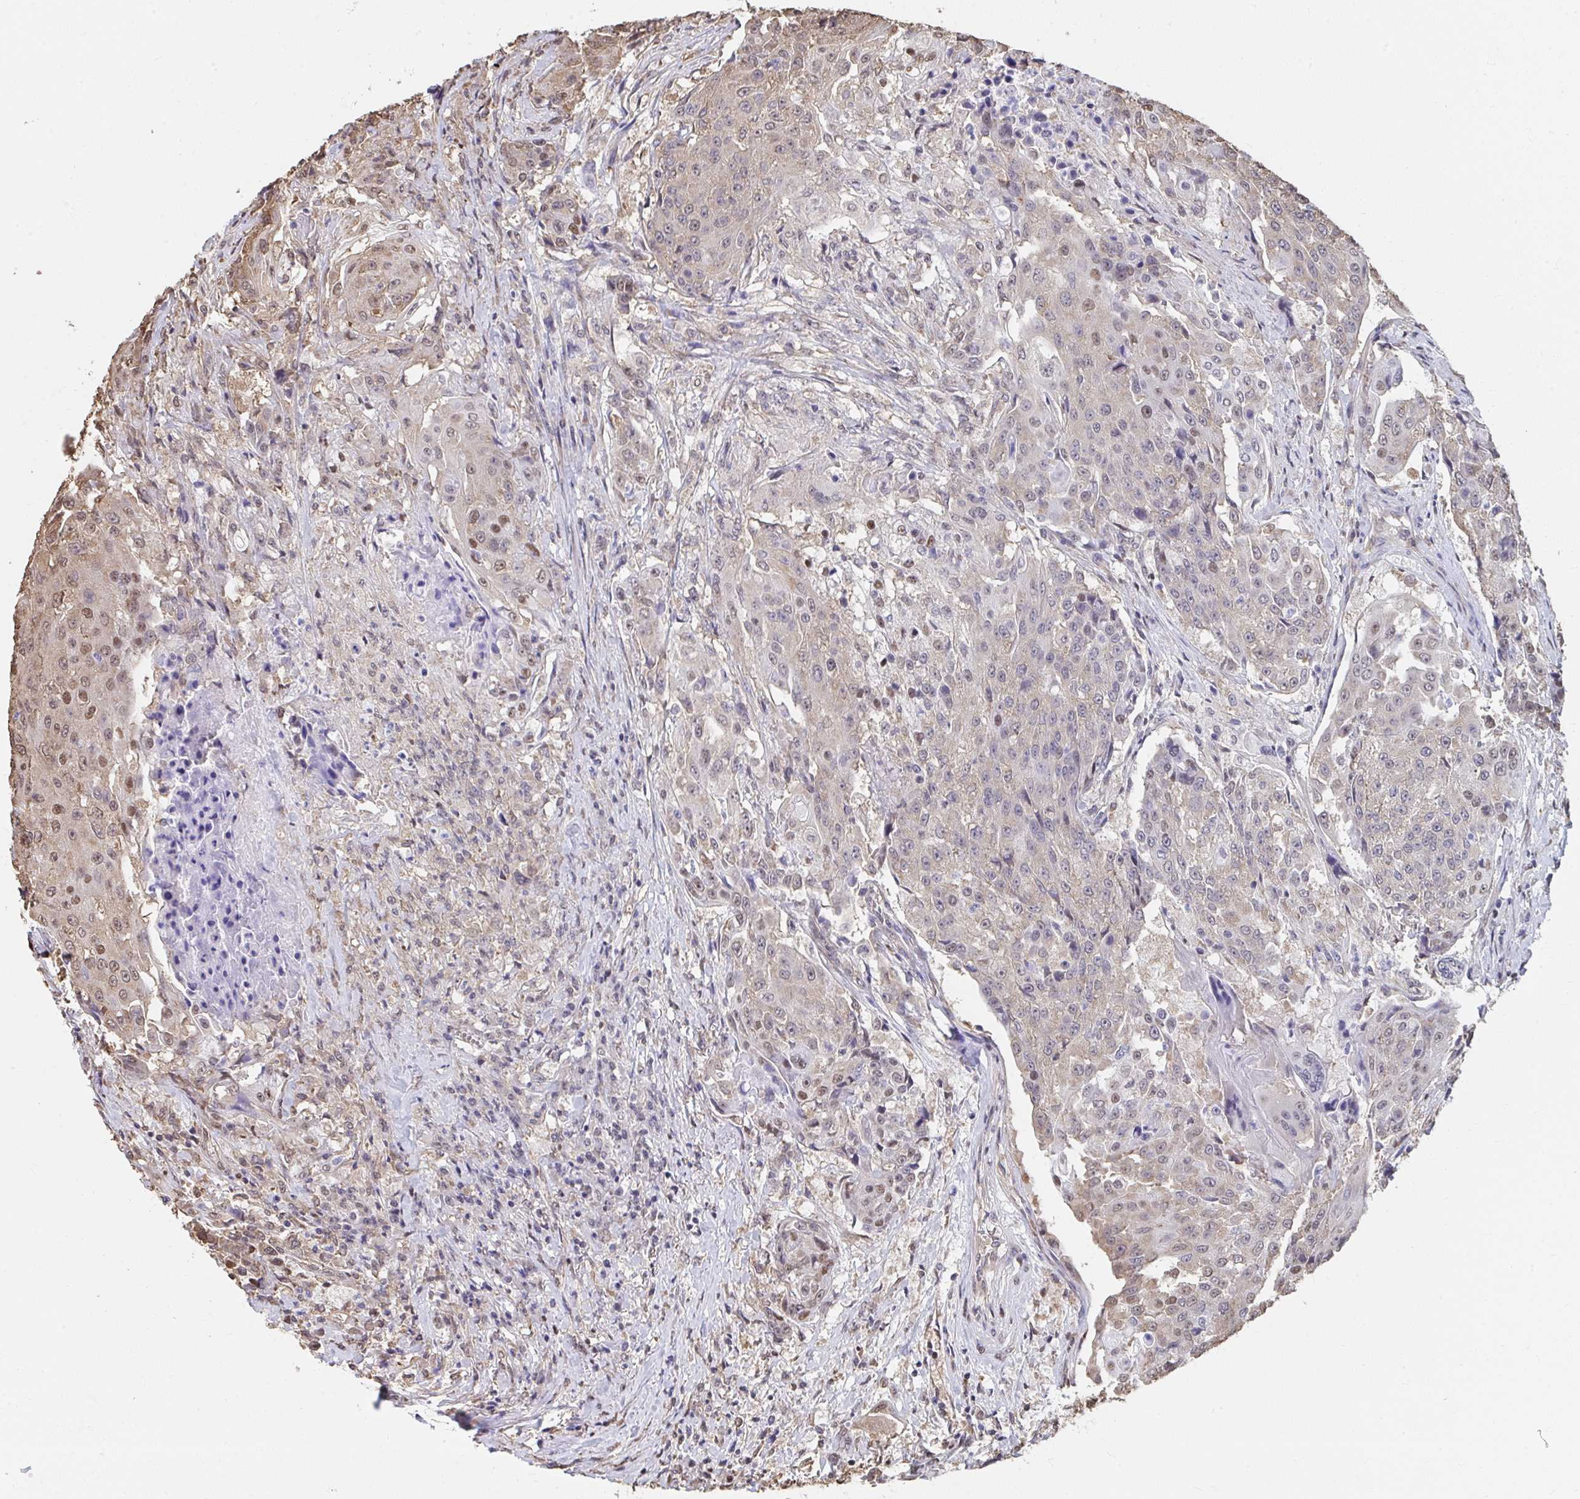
{"staining": {"intensity": "weak", "quantity": "25%-75%", "location": "cytoplasmic/membranous"}, "tissue": "urothelial cancer", "cell_type": "Tumor cells", "image_type": "cancer", "snomed": [{"axis": "morphology", "description": "Urothelial carcinoma, High grade"}, {"axis": "topography", "description": "Urinary bladder"}], "caption": "Protein expression analysis of human urothelial carcinoma (high-grade) reveals weak cytoplasmic/membranous positivity in approximately 25%-75% of tumor cells. (DAB IHC with brightfield microscopy, high magnification).", "gene": "SYNCRIP", "patient": {"sex": "female", "age": 63}}